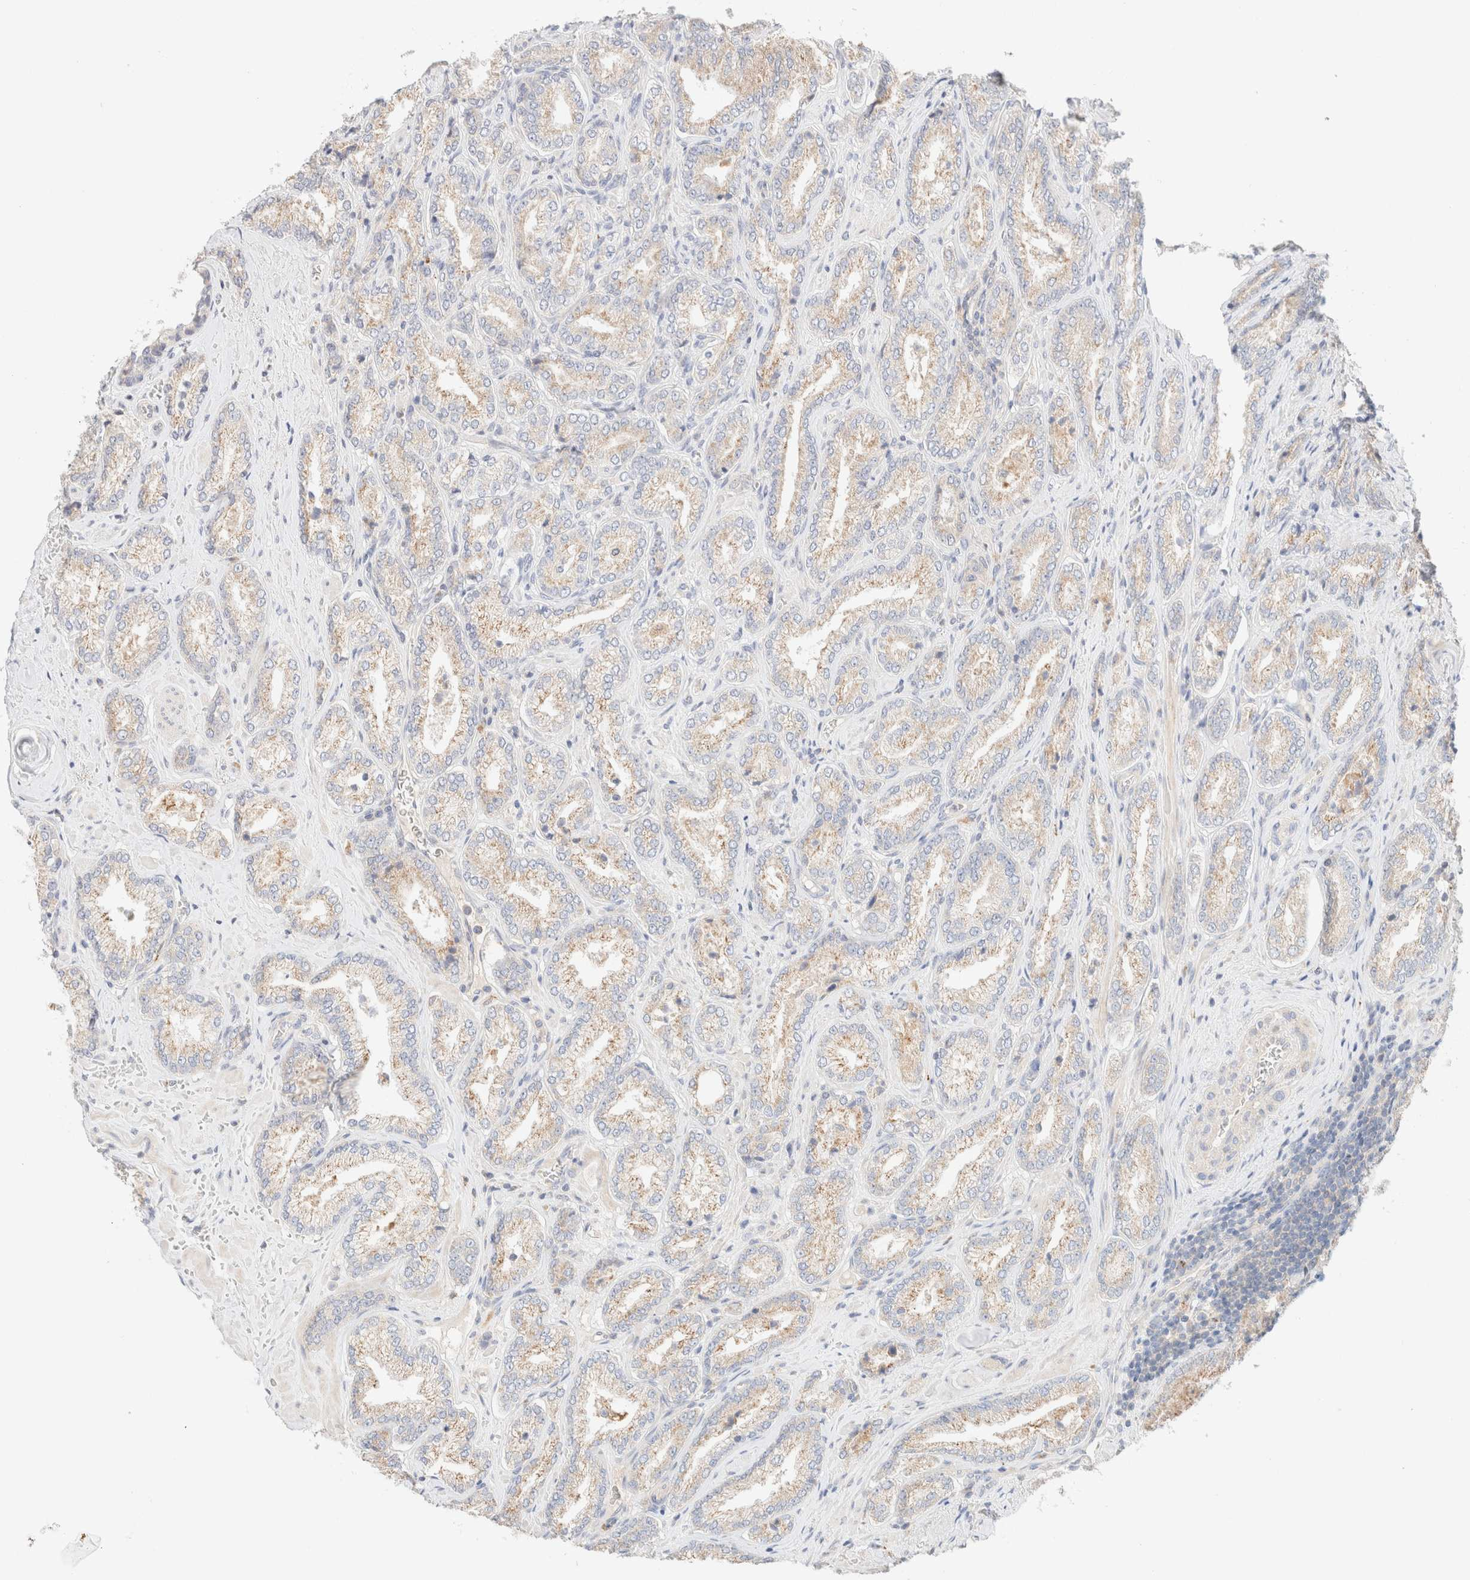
{"staining": {"intensity": "weak", "quantity": "25%-75%", "location": "cytoplasmic/membranous"}, "tissue": "prostate cancer", "cell_type": "Tumor cells", "image_type": "cancer", "snomed": [{"axis": "morphology", "description": "Adenocarcinoma, Low grade"}, {"axis": "topography", "description": "Prostate"}], "caption": "Approximately 25%-75% of tumor cells in prostate adenocarcinoma (low-grade) display weak cytoplasmic/membranous protein expression as visualized by brown immunohistochemical staining.", "gene": "SARM1", "patient": {"sex": "male", "age": 62}}